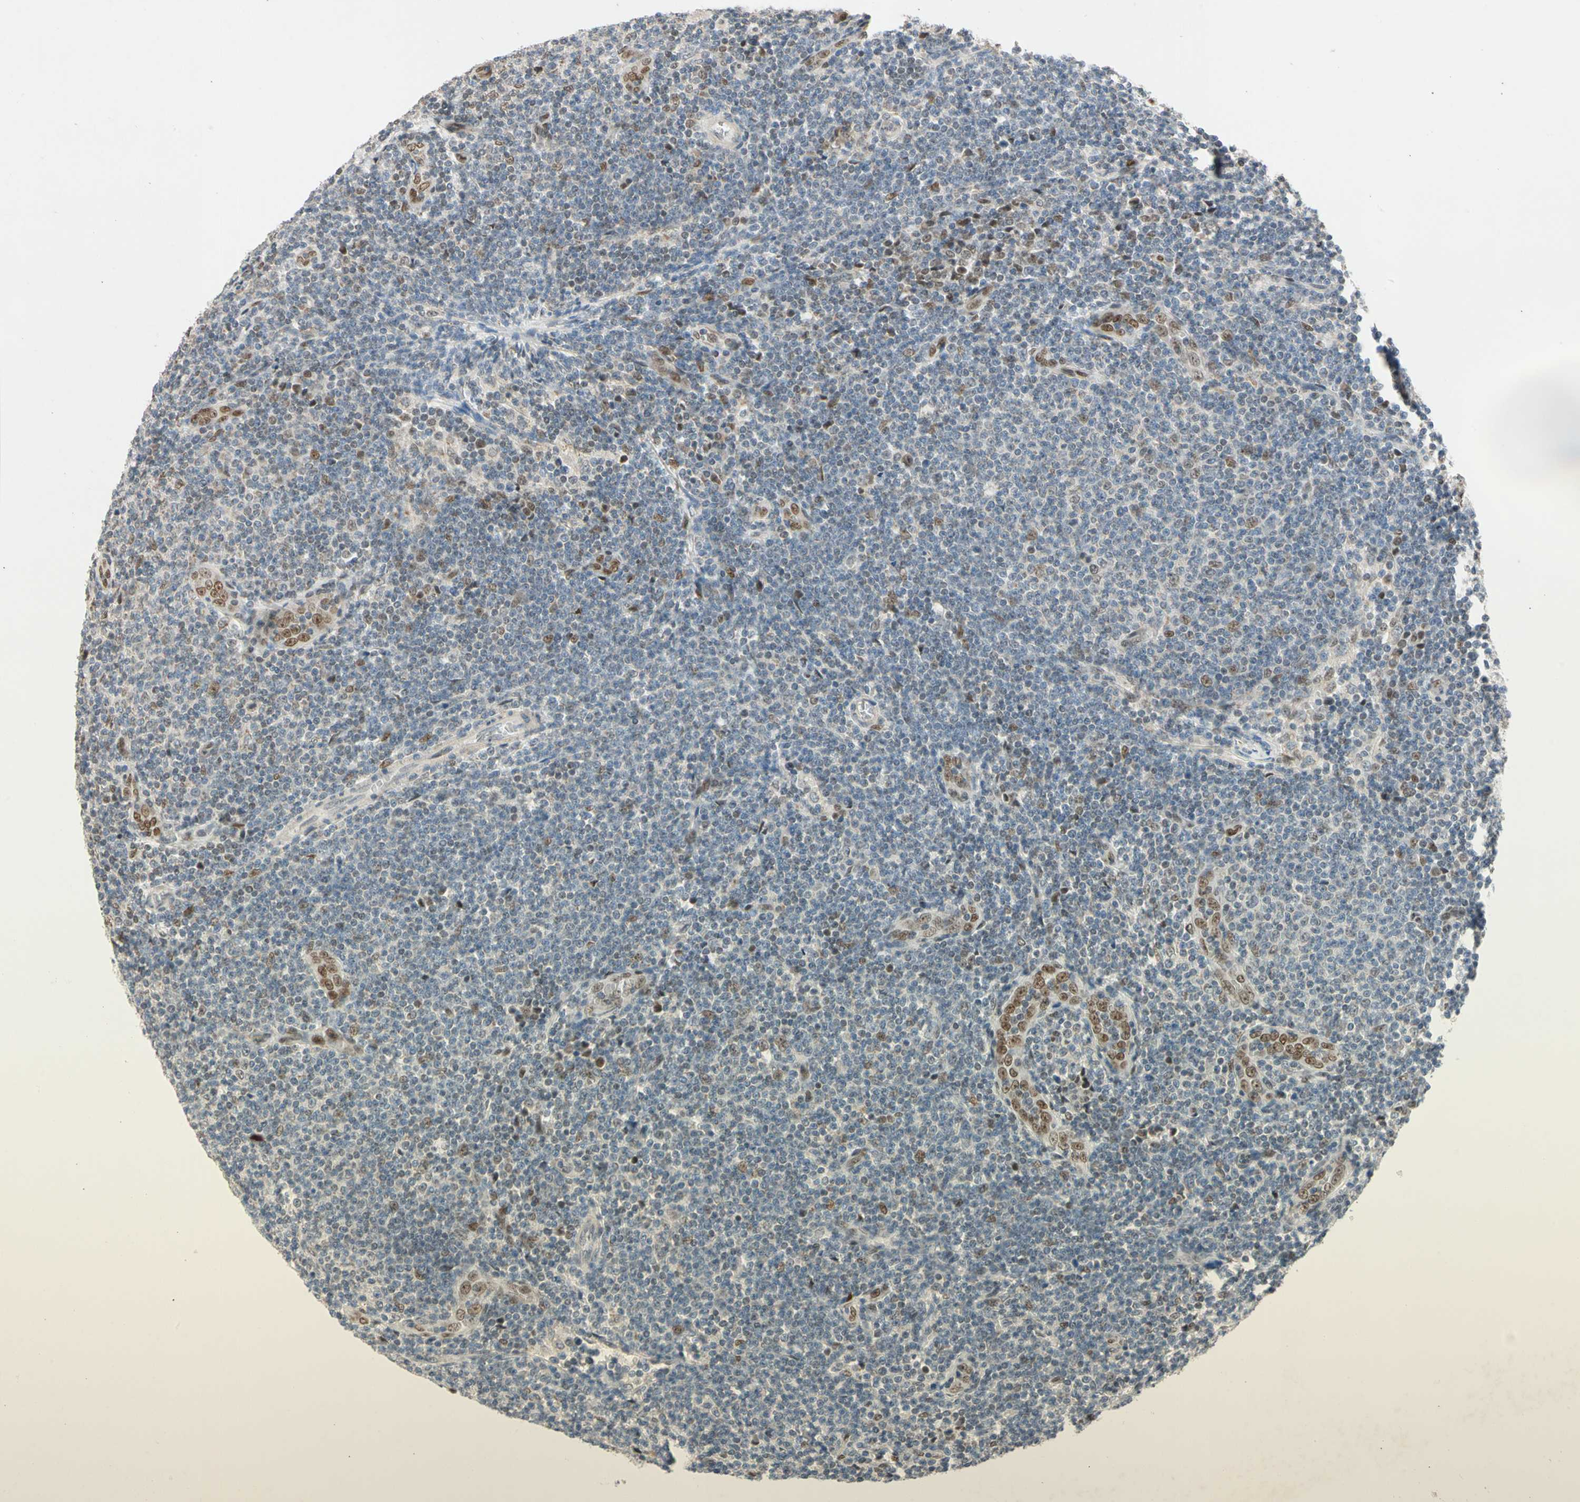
{"staining": {"intensity": "moderate", "quantity": "<25%", "location": "nuclear"}, "tissue": "lymphoma", "cell_type": "Tumor cells", "image_type": "cancer", "snomed": [{"axis": "morphology", "description": "Malignant lymphoma, non-Hodgkin's type, Low grade"}, {"axis": "topography", "description": "Lymph node"}], "caption": "An IHC histopathology image of tumor tissue is shown. Protein staining in brown highlights moderate nuclear positivity in malignant lymphoma, non-Hodgkin's type (low-grade) within tumor cells.", "gene": "RIOX2", "patient": {"sex": "male", "age": 66}}